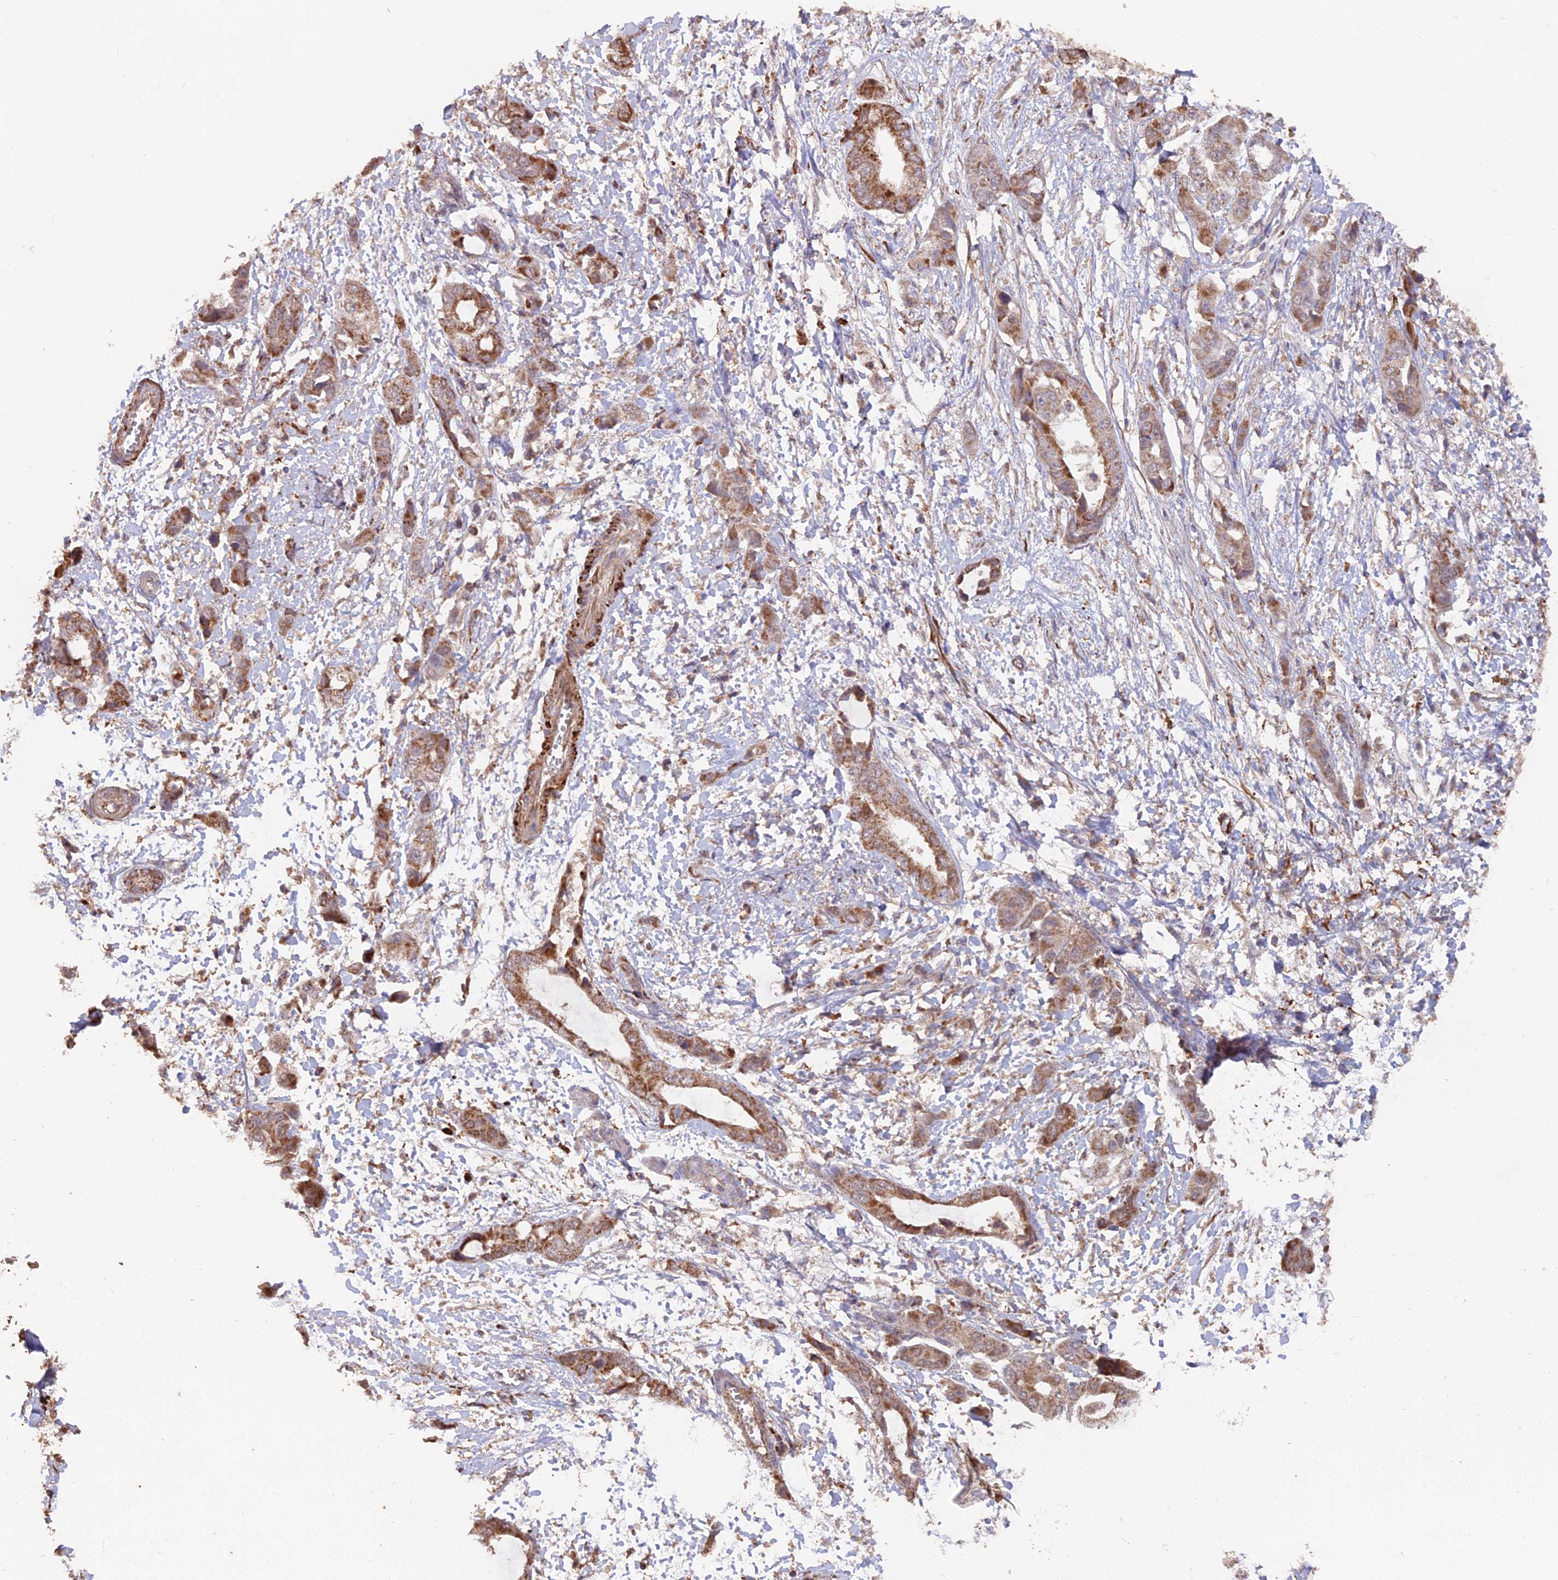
{"staining": {"intensity": "moderate", "quantity": ">75%", "location": "cytoplasmic/membranous"}, "tissue": "liver cancer", "cell_type": "Tumor cells", "image_type": "cancer", "snomed": [{"axis": "morphology", "description": "Cholangiocarcinoma"}, {"axis": "topography", "description": "Liver"}], "caption": "IHC (DAB (3,3'-diaminobenzidine)) staining of human liver cancer reveals moderate cytoplasmic/membranous protein expression in about >75% of tumor cells.", "gene": "IFT22", "patient": {"sex": "female", "age": 52}}